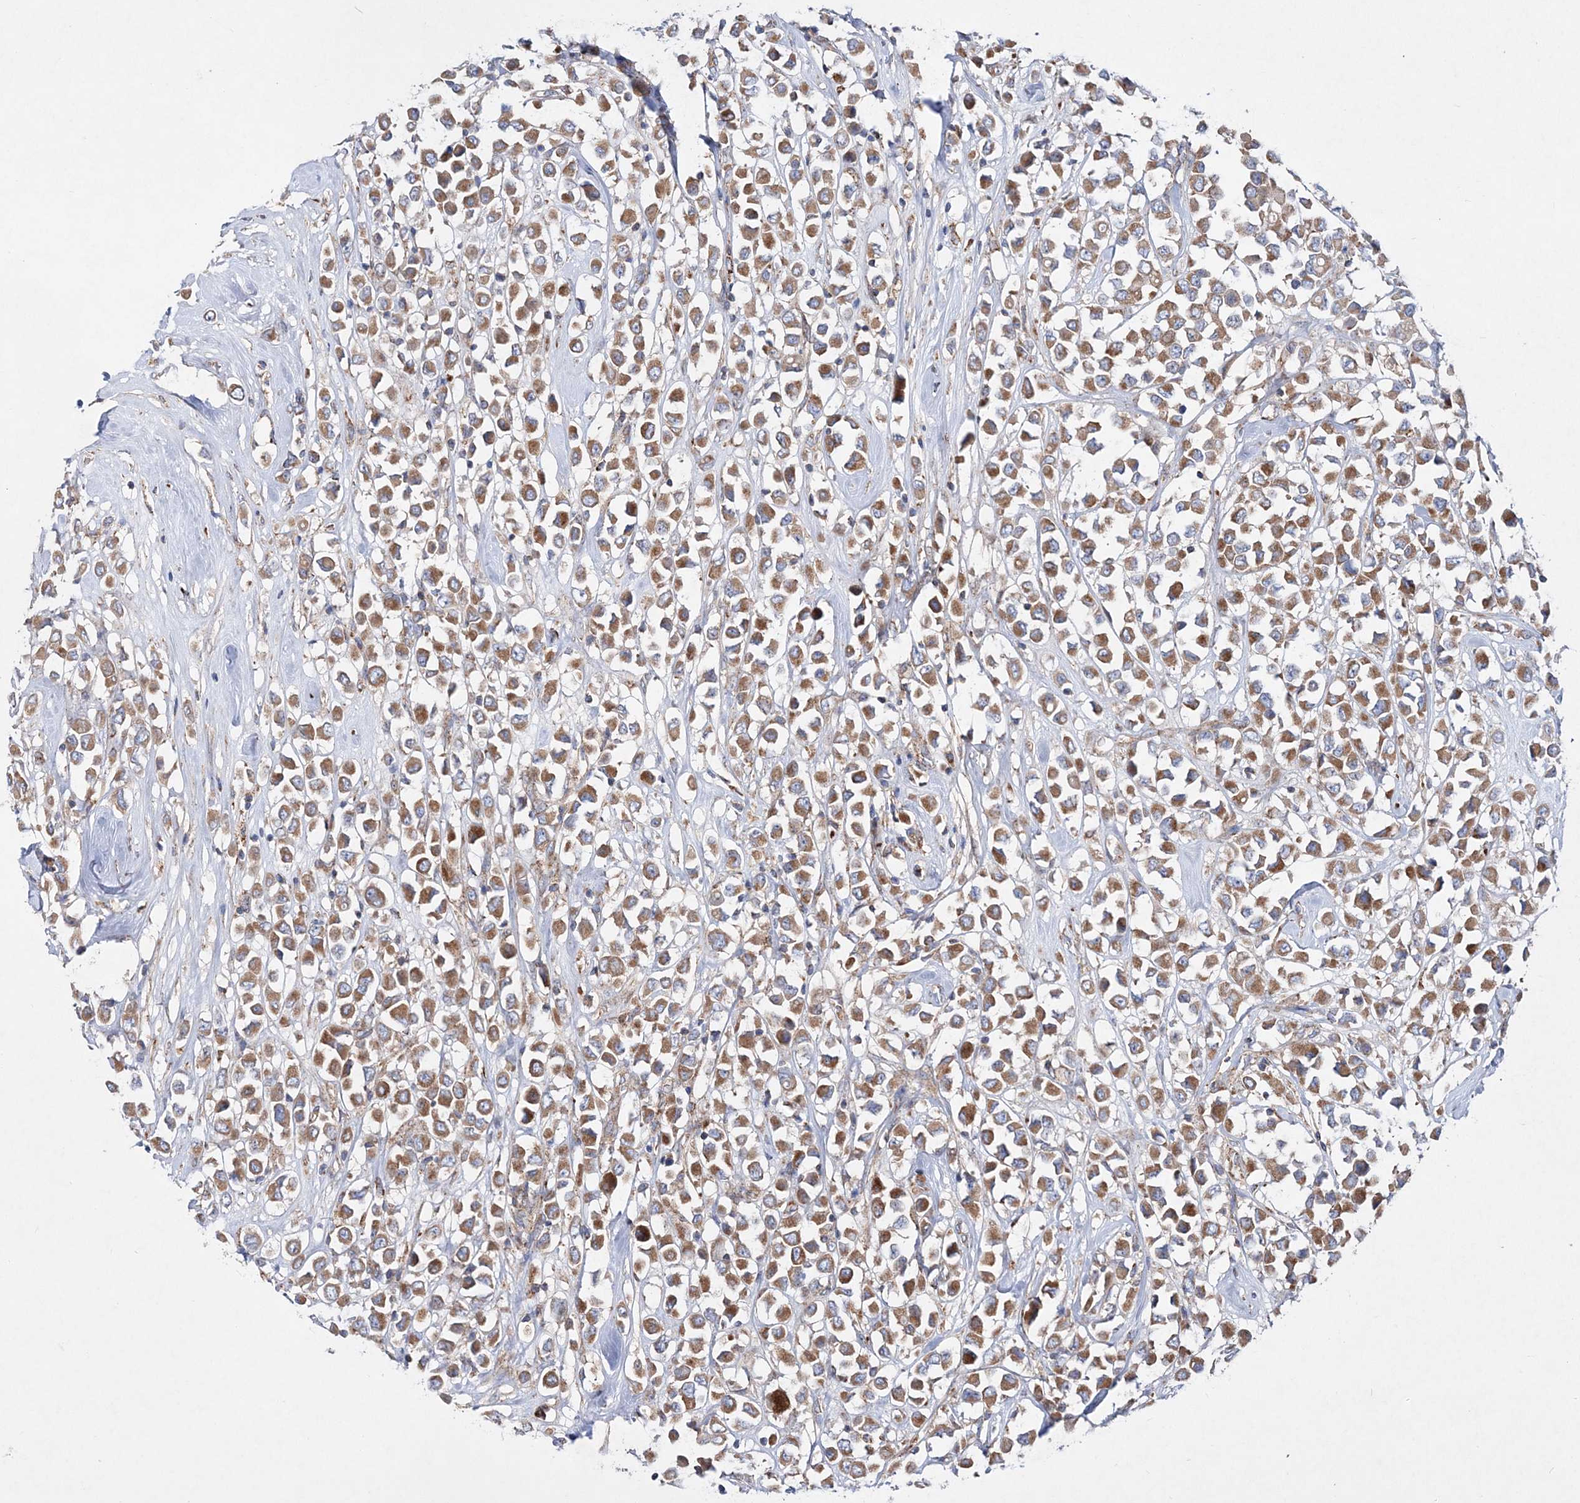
{"staining": {"intensity": "moderate", "quantity": ">75%", "location": "cytoplasmic/membranous"}, "tissue": "breast cancer", "cell_type": "Tumor cells", "image_type": "cancer", "snomed": [{"axis": "morphology", "description": "Duct carcinoma"}, {"axis": "topography", "description": "Breast"}], "caption": "Moderate cytoplasmic/membranous protein staining is appreciated in about >75% of tumor cells in breast cancer (intraductal carcinoma).", "gene": "NGLY1", "patient": {"sex": "female", "age": 61}}